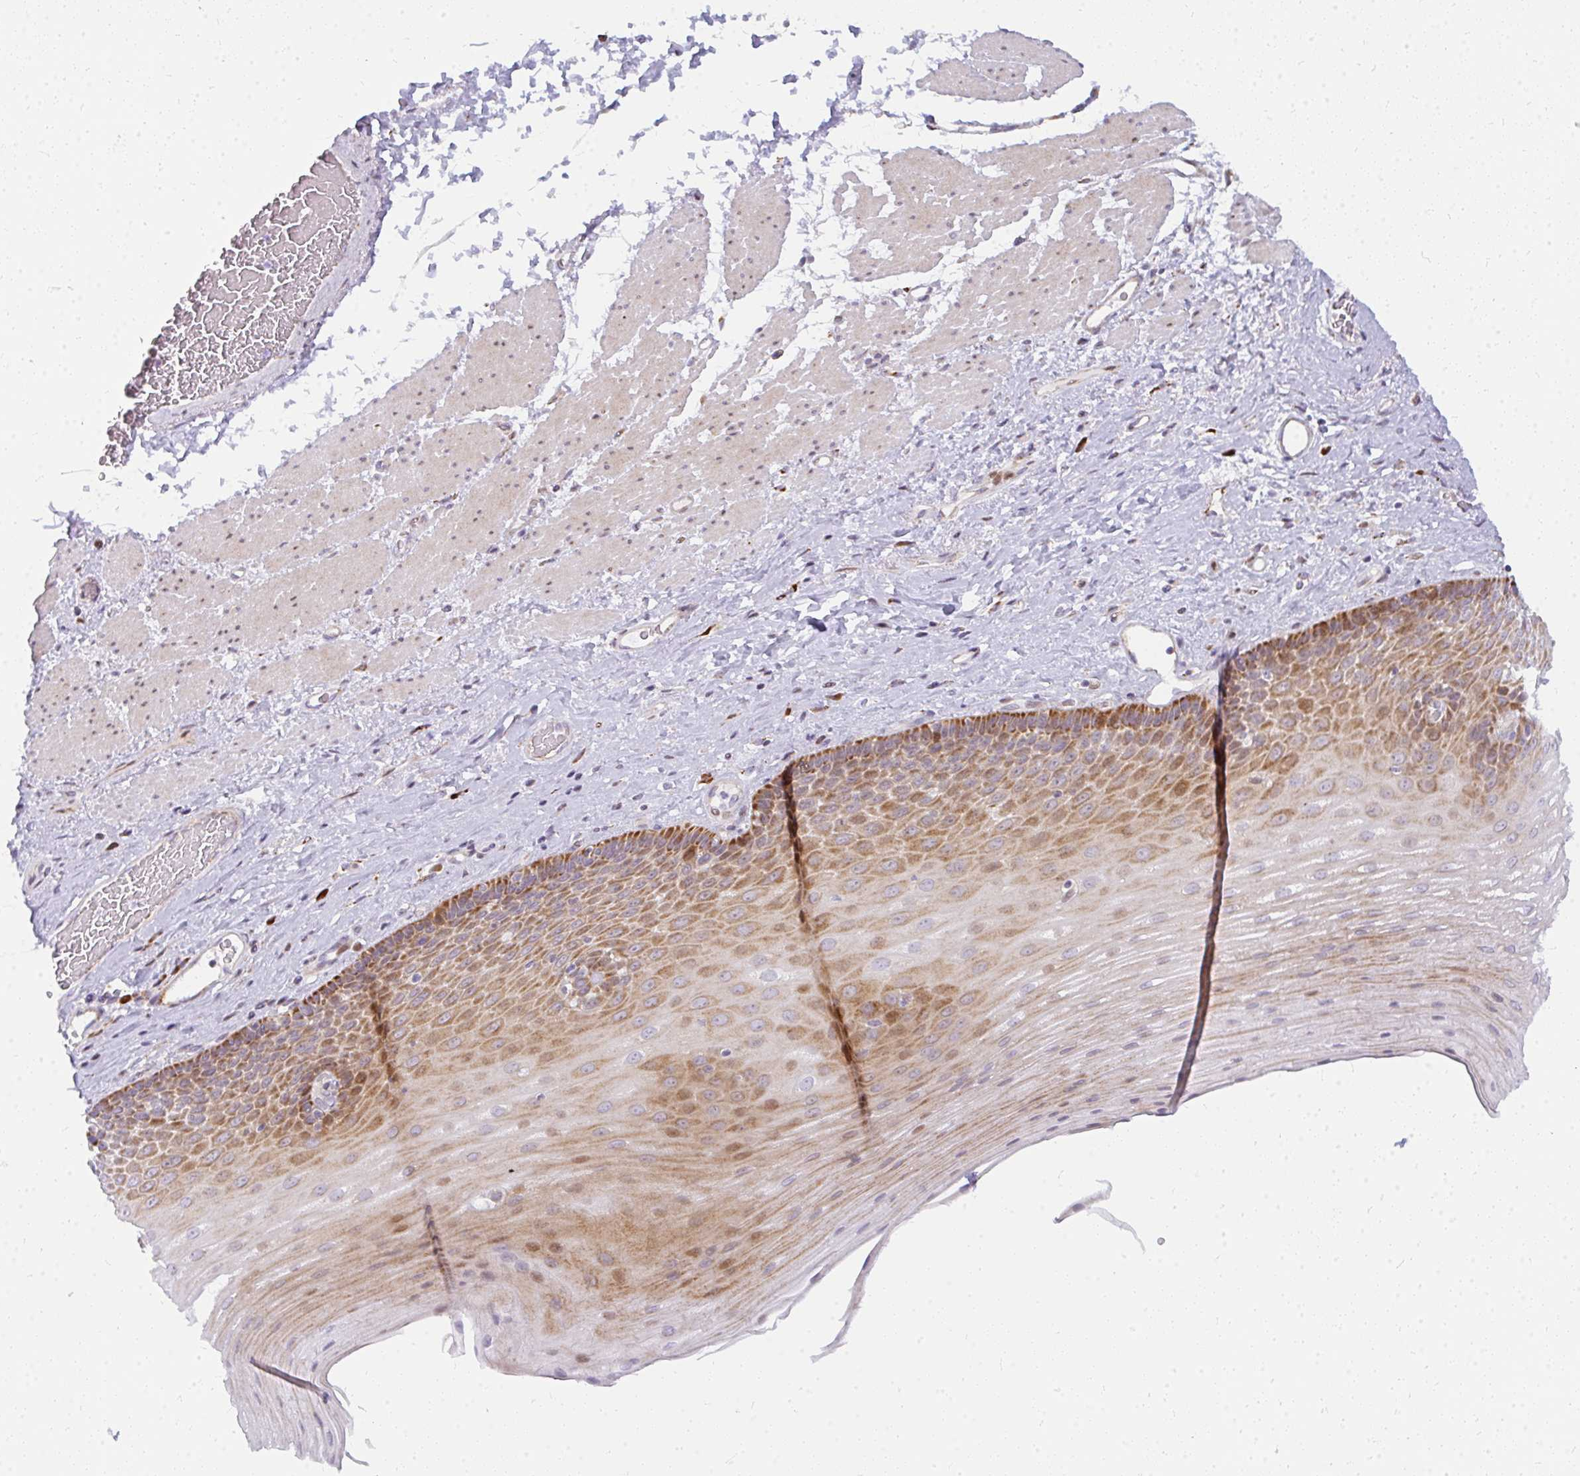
{"staining": {"intensity": "moderate", "quantity": "25%-75%", "location": "cytoplasmic/membranous,nuclear"}, "tissue": "esophagus", "cell_type": "Squamous epithelial cells", "image_type": "normal", "snomed": [{"axis": "morphology", "description": "Normal tissue, NOS"}, {"axis": "topography", "description": "Esophagus"}], "caption": "Normal esophagus displays moderate cytoplasmic/membranous,nuclear positivity in about 25%-75% of squamous epithelial cells, visualized by immunohistochemistry. (DAB (3,3'-diaminobenzidine) IHC with brightfield microscopy, high magnification).", "gene": "PLA2G5", "patient": {"sex": "male", "age": 62}}